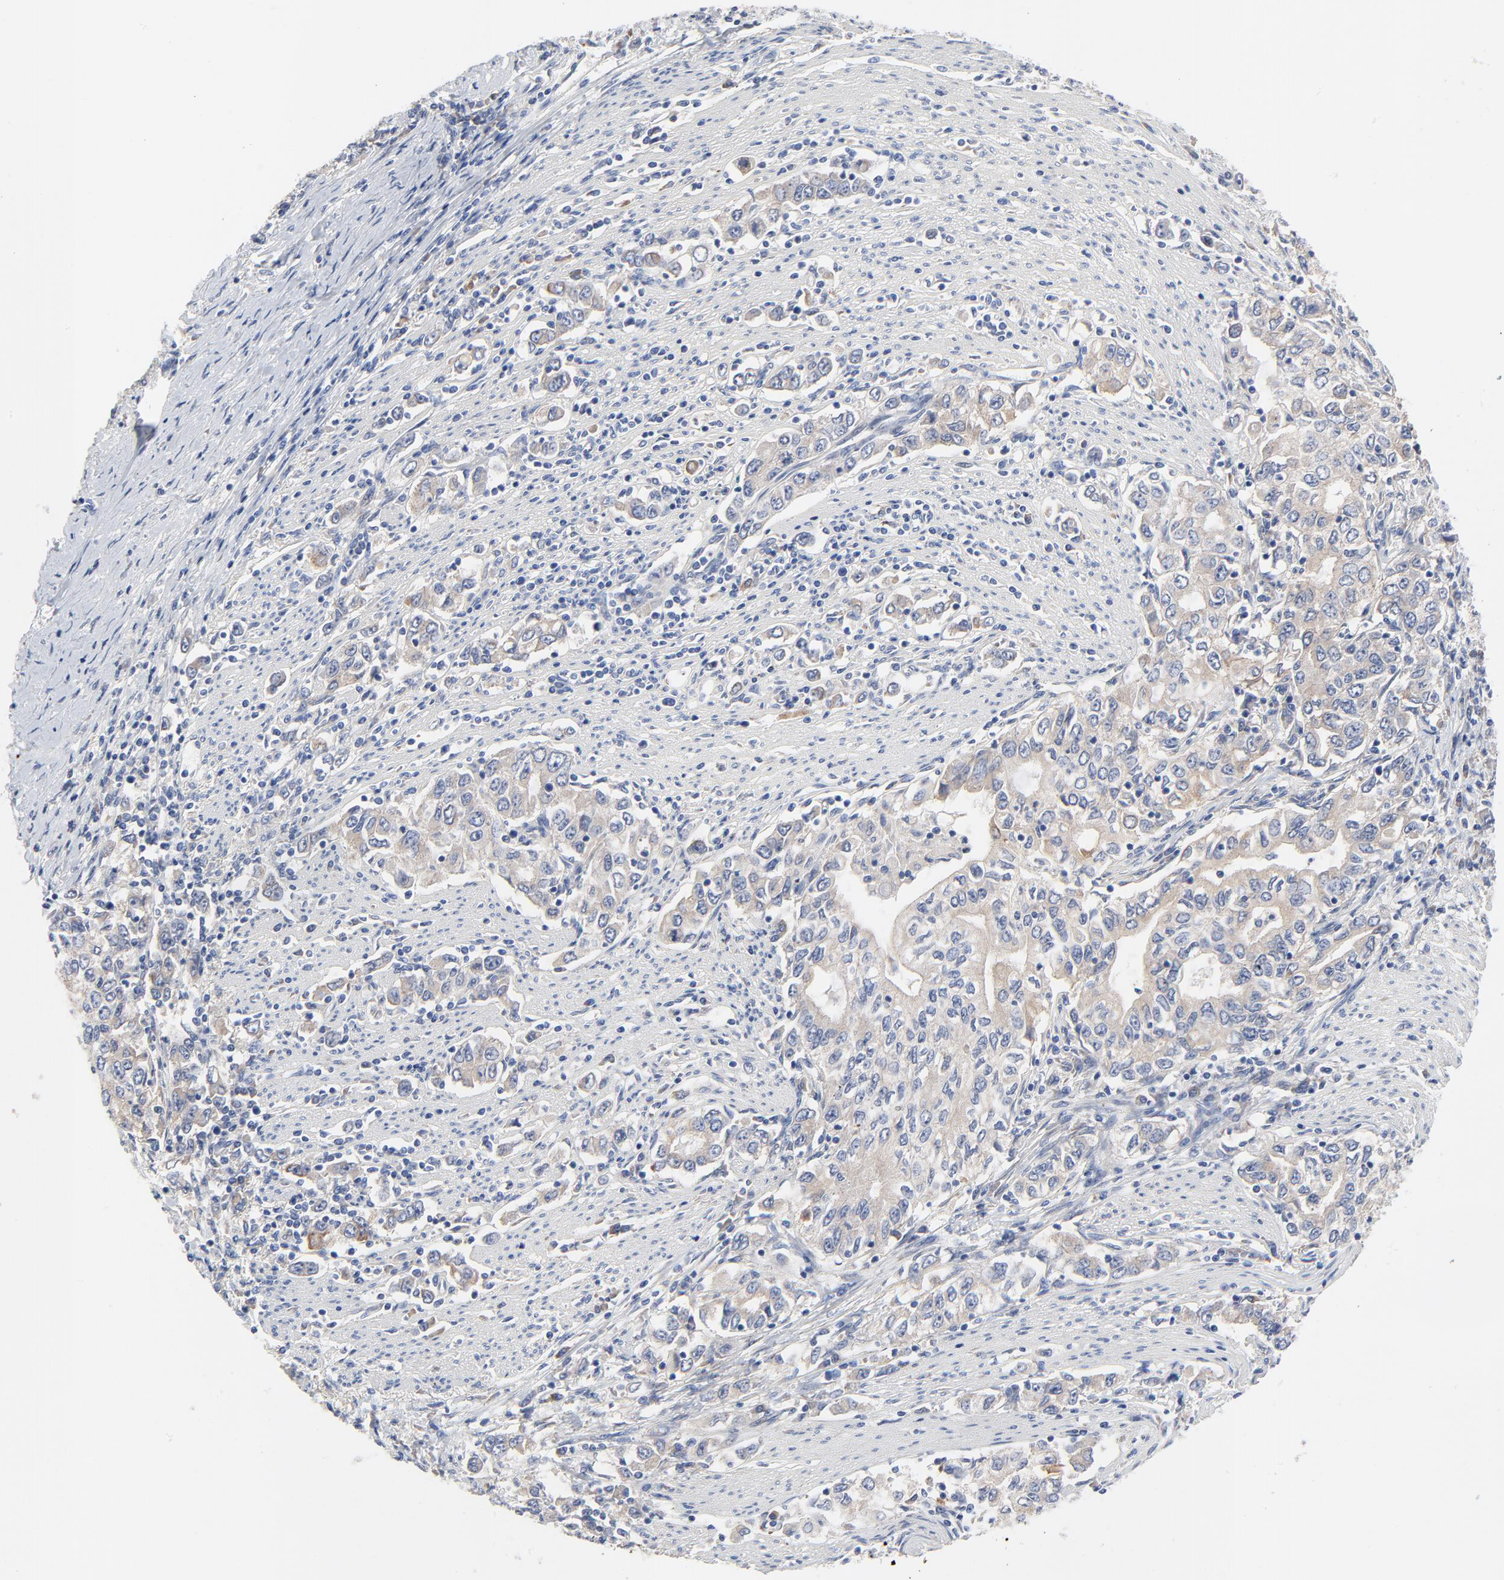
{"staining": {"intensity": "weak", "quantity": "25%-75%", "location": "cytoplasmic/membranous"}, "tissue": "stomach cancer", "cell_type": "Tumor cells", "image_type": "cancer", "snomed": [{"axis": "morphology", "description": "Adenocarcinoma, NOS"}, {"axis": "topography", "description": "Stomach, lower"}], "caption": "Stomach adenocarcinoma stained with a protein marker shows weak staining in tumor cells.", "gene": "VAV2", "patient": {"sex": "female", "age": 72}}